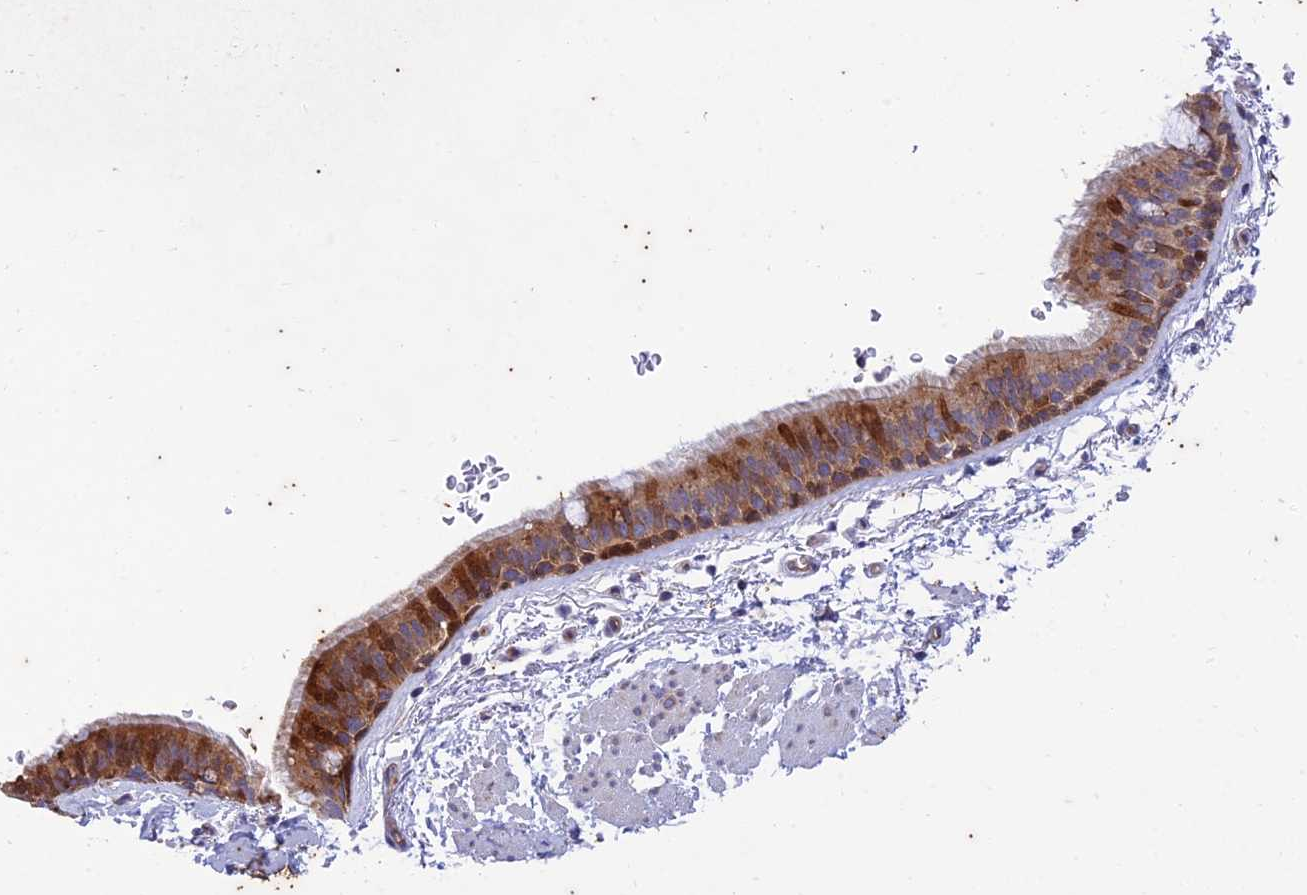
{"staining": {"intensity": "moderate", "quantity": ">75%", "location": "cytoplasmic/membranous"}, "tissue": "bronchus", "cell_type": "Respiratory epithelial cells", "image_type": "normal", "snomed": [{"axis": "morphology", "description": "Normal tissue, NOS"}, {"axis": "topography", "description": "Lymph node"}, {"axis": "topography", "description": "Bronchus"}], "caption": "Immunohistochemistry (IHC) (DAB) staining of normal bronchus demonstrates moderate cytoplasmic/membranous protein expression in approximately >75% of respiratory epithelial cells.", "gene": "PIMREG", "patient": {"sex": "female", "age": 70}}